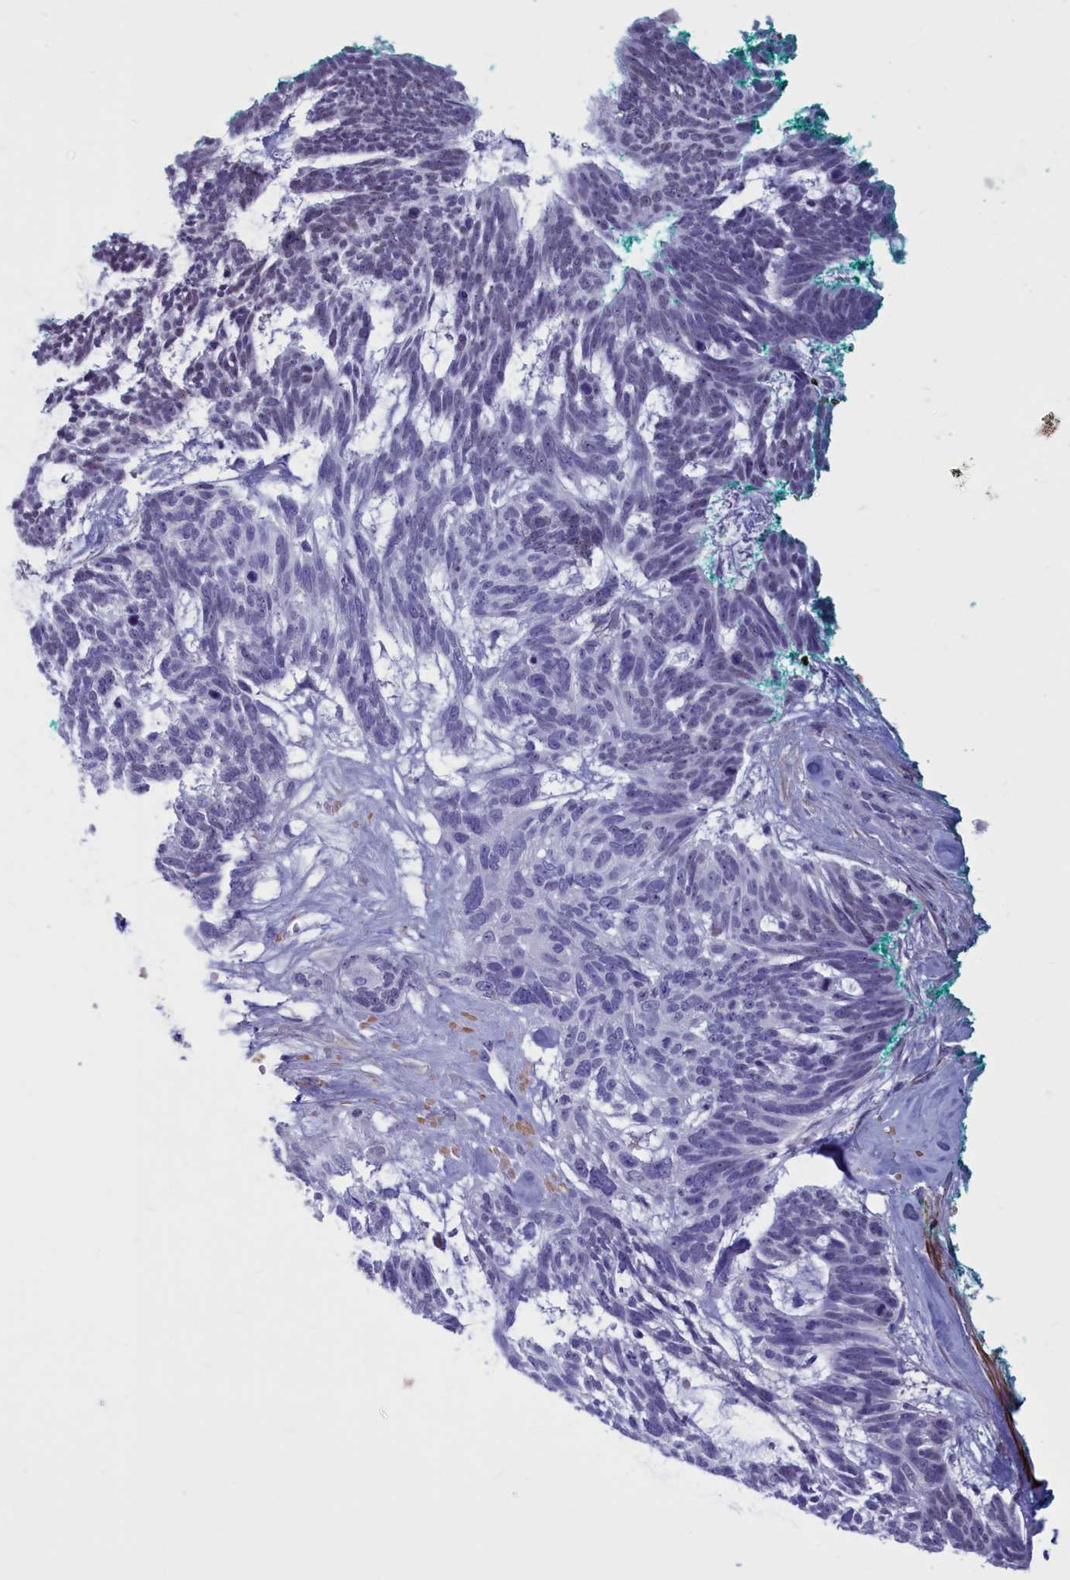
{"staining": {"intensity": "negative", "quantity": "none", "location": "none"}, "tissue": "skin cancer", "cell_type": "Tumor cells", "image_type": "cancer", "snomed": [{"axis": "morphology", "description": "Basal cell carcinoma"}, {"axis": "topography", "description": "Skin"}], "caption": "Skin basal cell carcinoma stained for a protein using IHC shows no positivity tumor cells.", "gene": "GAPDHS", "patient": {"sex": "male", "age": 88}}